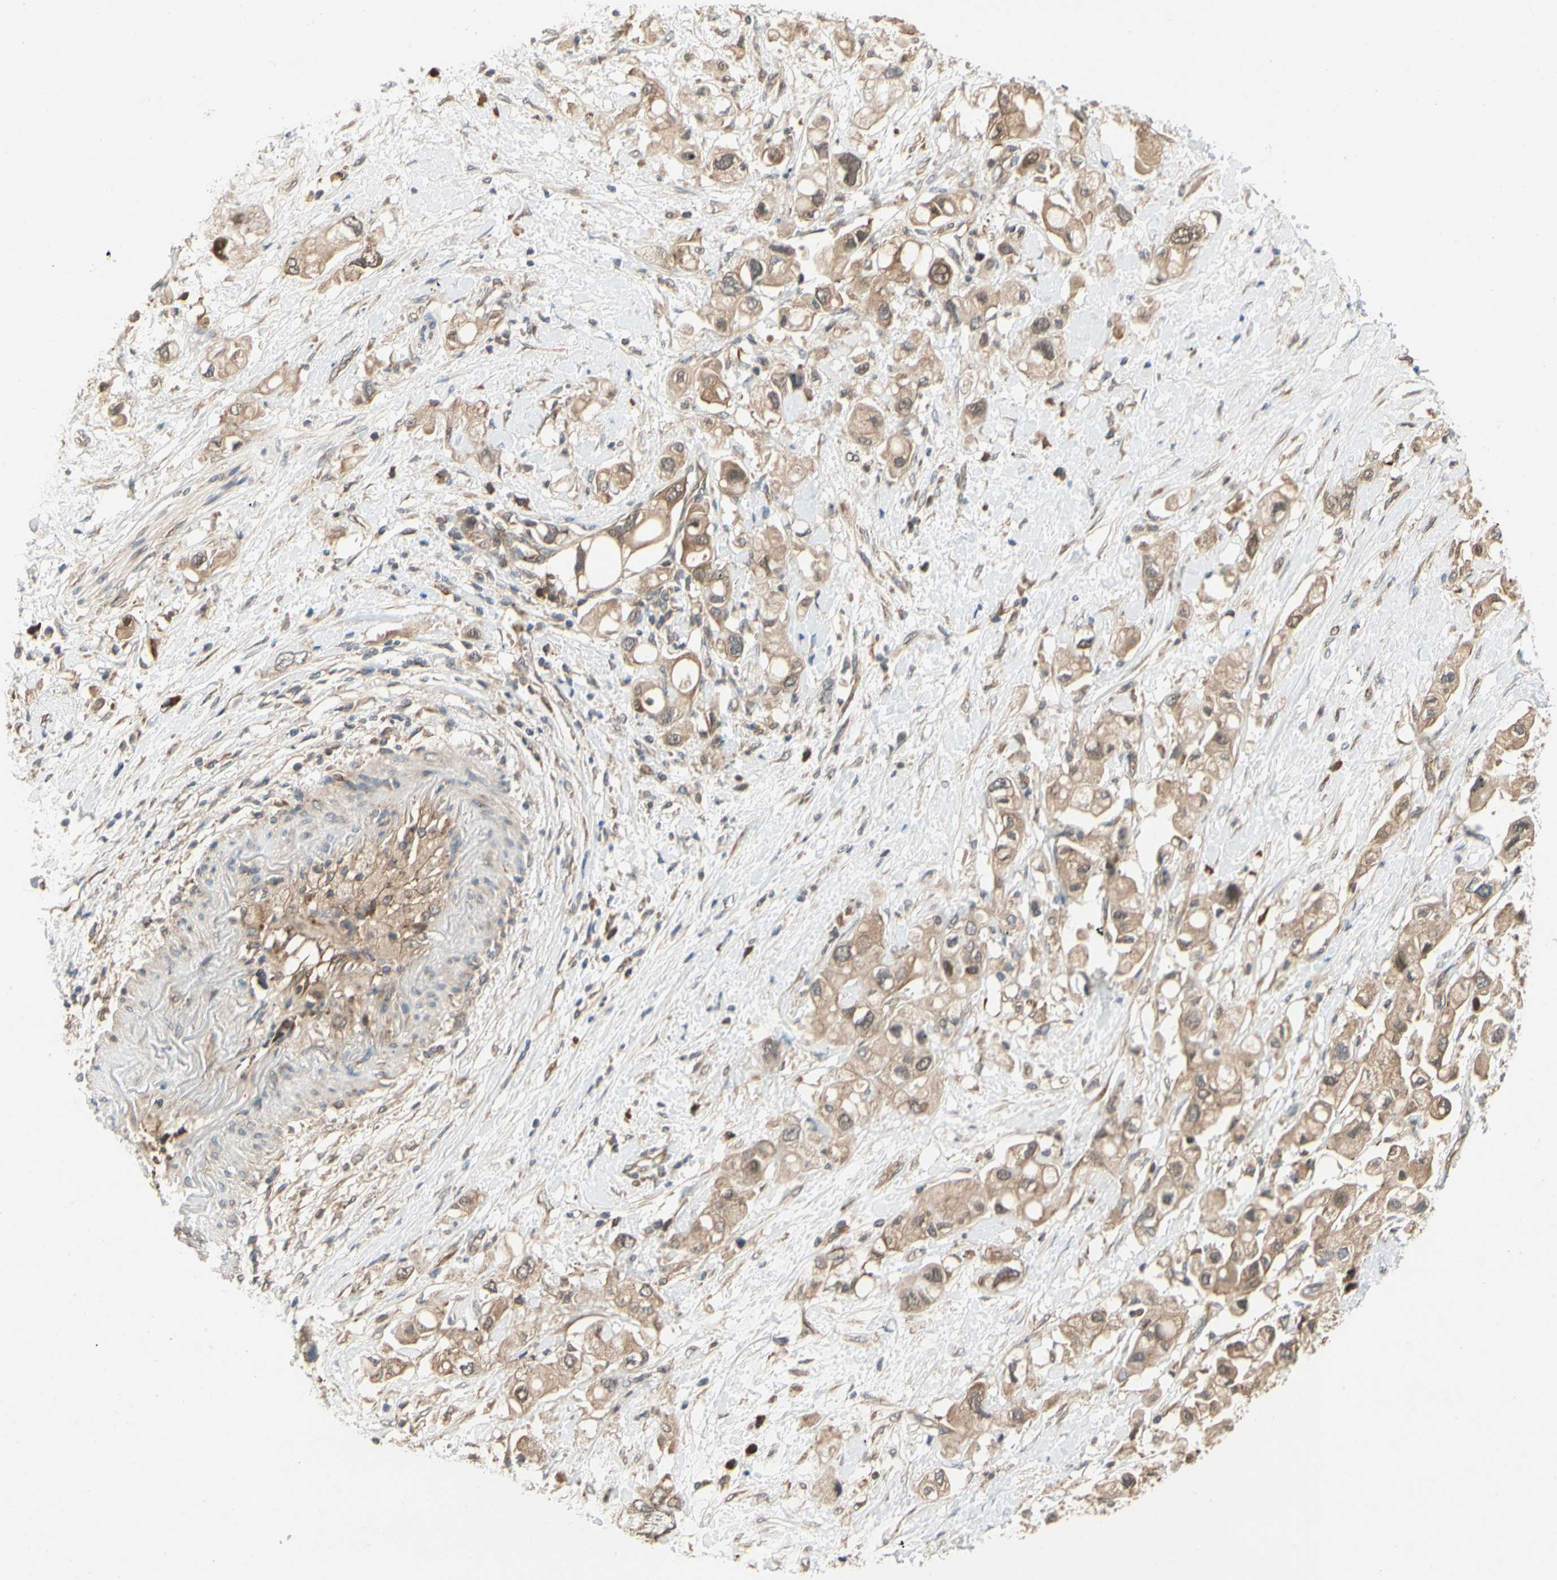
{"staining": {"intensity": "moderate", "quantity": ">75%", "location": "cytoplasmic/membranous"}, "tissue": "pancreatic cancer", "cell_type": "Tumor cells", "image_type": "cancer", "snomed": [{"axis": "morphology", "description": "Adenocarcinoma, NOS"}, {"axis": "topography", "description": "Pancreas"}], "caption": "Protein staining of pancreatic cancer (adenocarcinoma) tissue displays moderate cytoplasmic/membranous expression in about >75% of tumor cells.", "gene": "TDRP", "patient": {"sex": "female", "age": 56}}